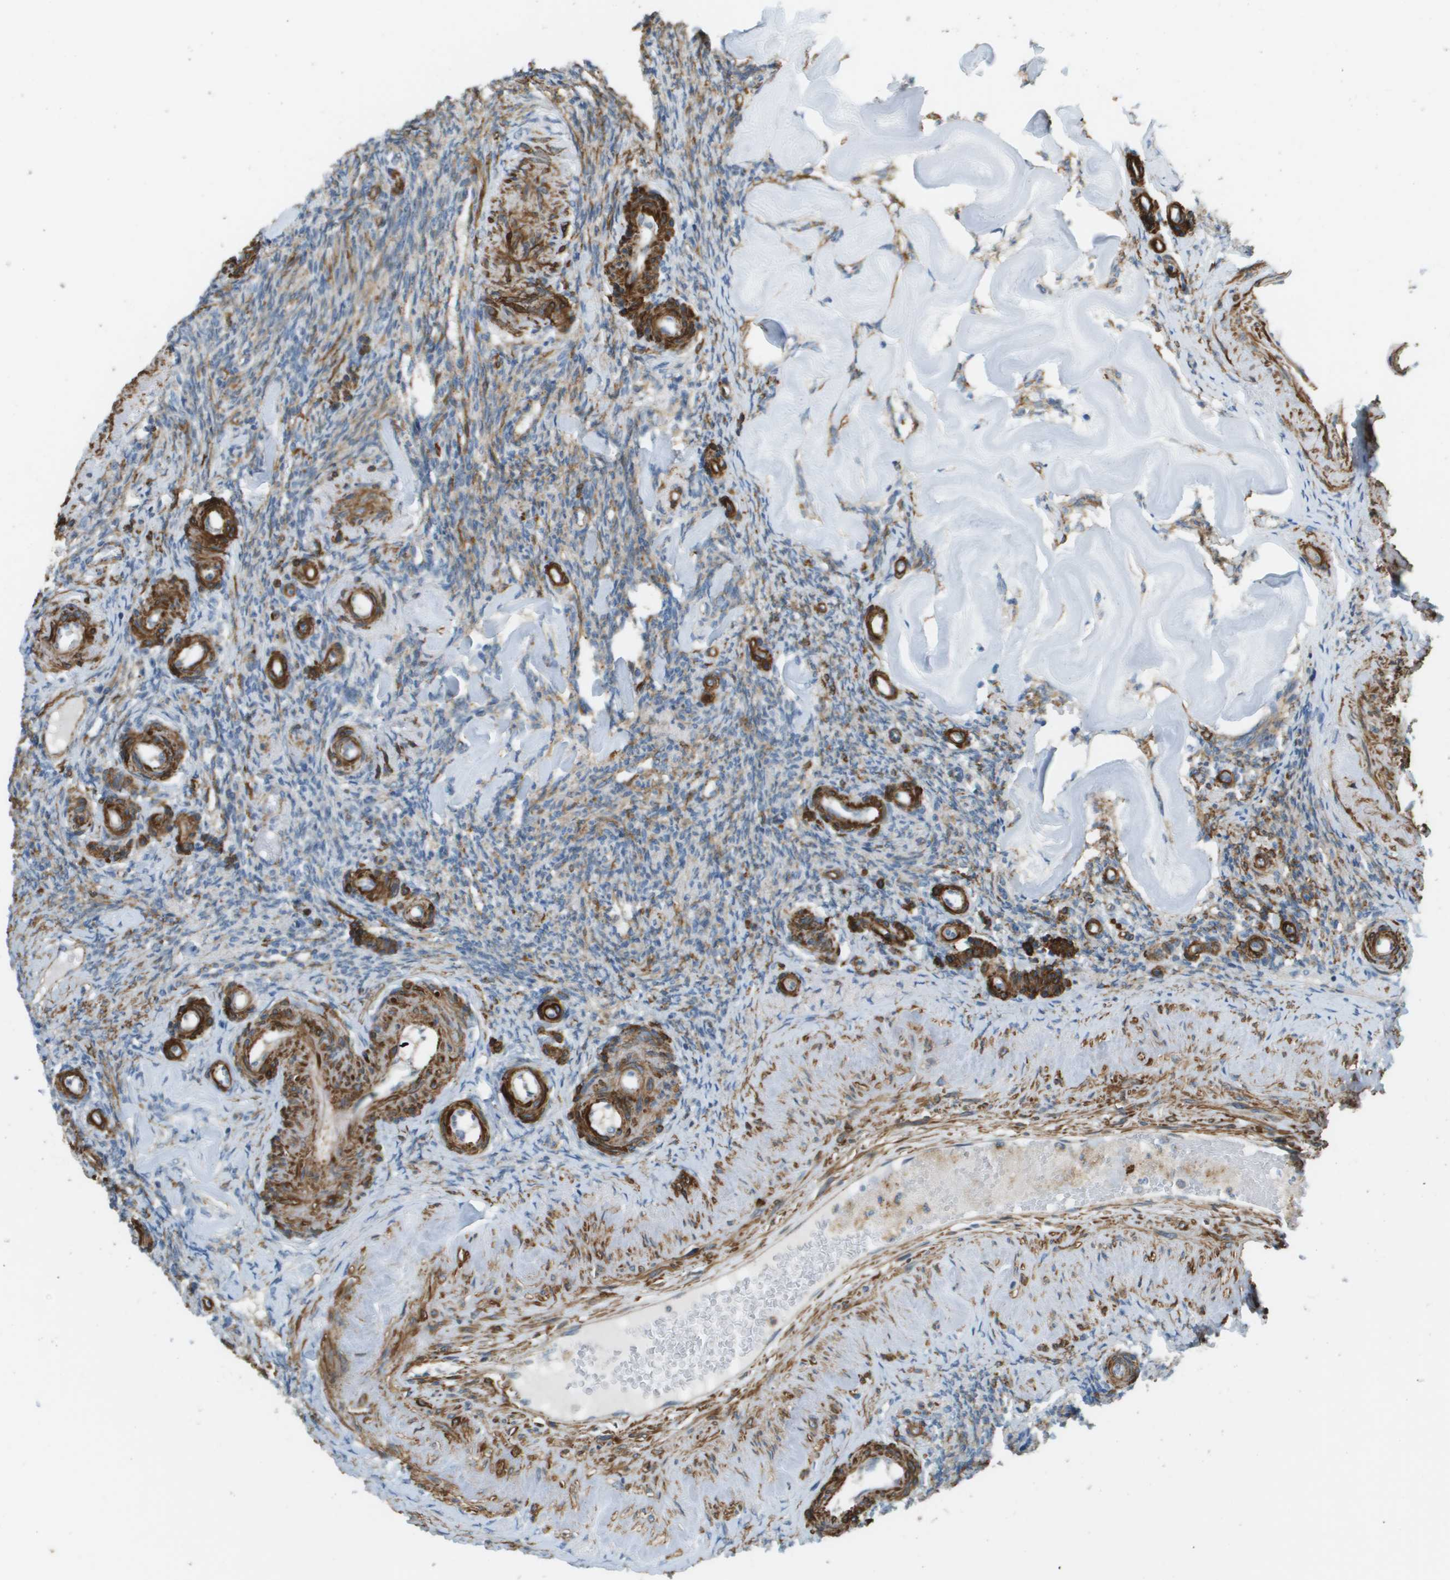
{"staining": {"intensity": "negative", "quantity": "none", "location": "none"}, "tissue": "ovary", "cell_type": "Follicle cells", "image_type": "normal", "snomed": [{"axis": "morphology", "description": "Normal tissue, NOS"}, {"axis": "topography", "description": "Ovary"}], "caption": "Immunohistochemistry image of benign ovary: human ovary stained with DAB (3,3'-diaminobenzidine) reveals no significant protein staining in follicle cells. Brightfield microscopy of IHC stained with DAB (brown) and hematoxylin (blue), captured at high magnification.", "gene": "MYH11", "patient": {"sex": "female", "age": 41}}